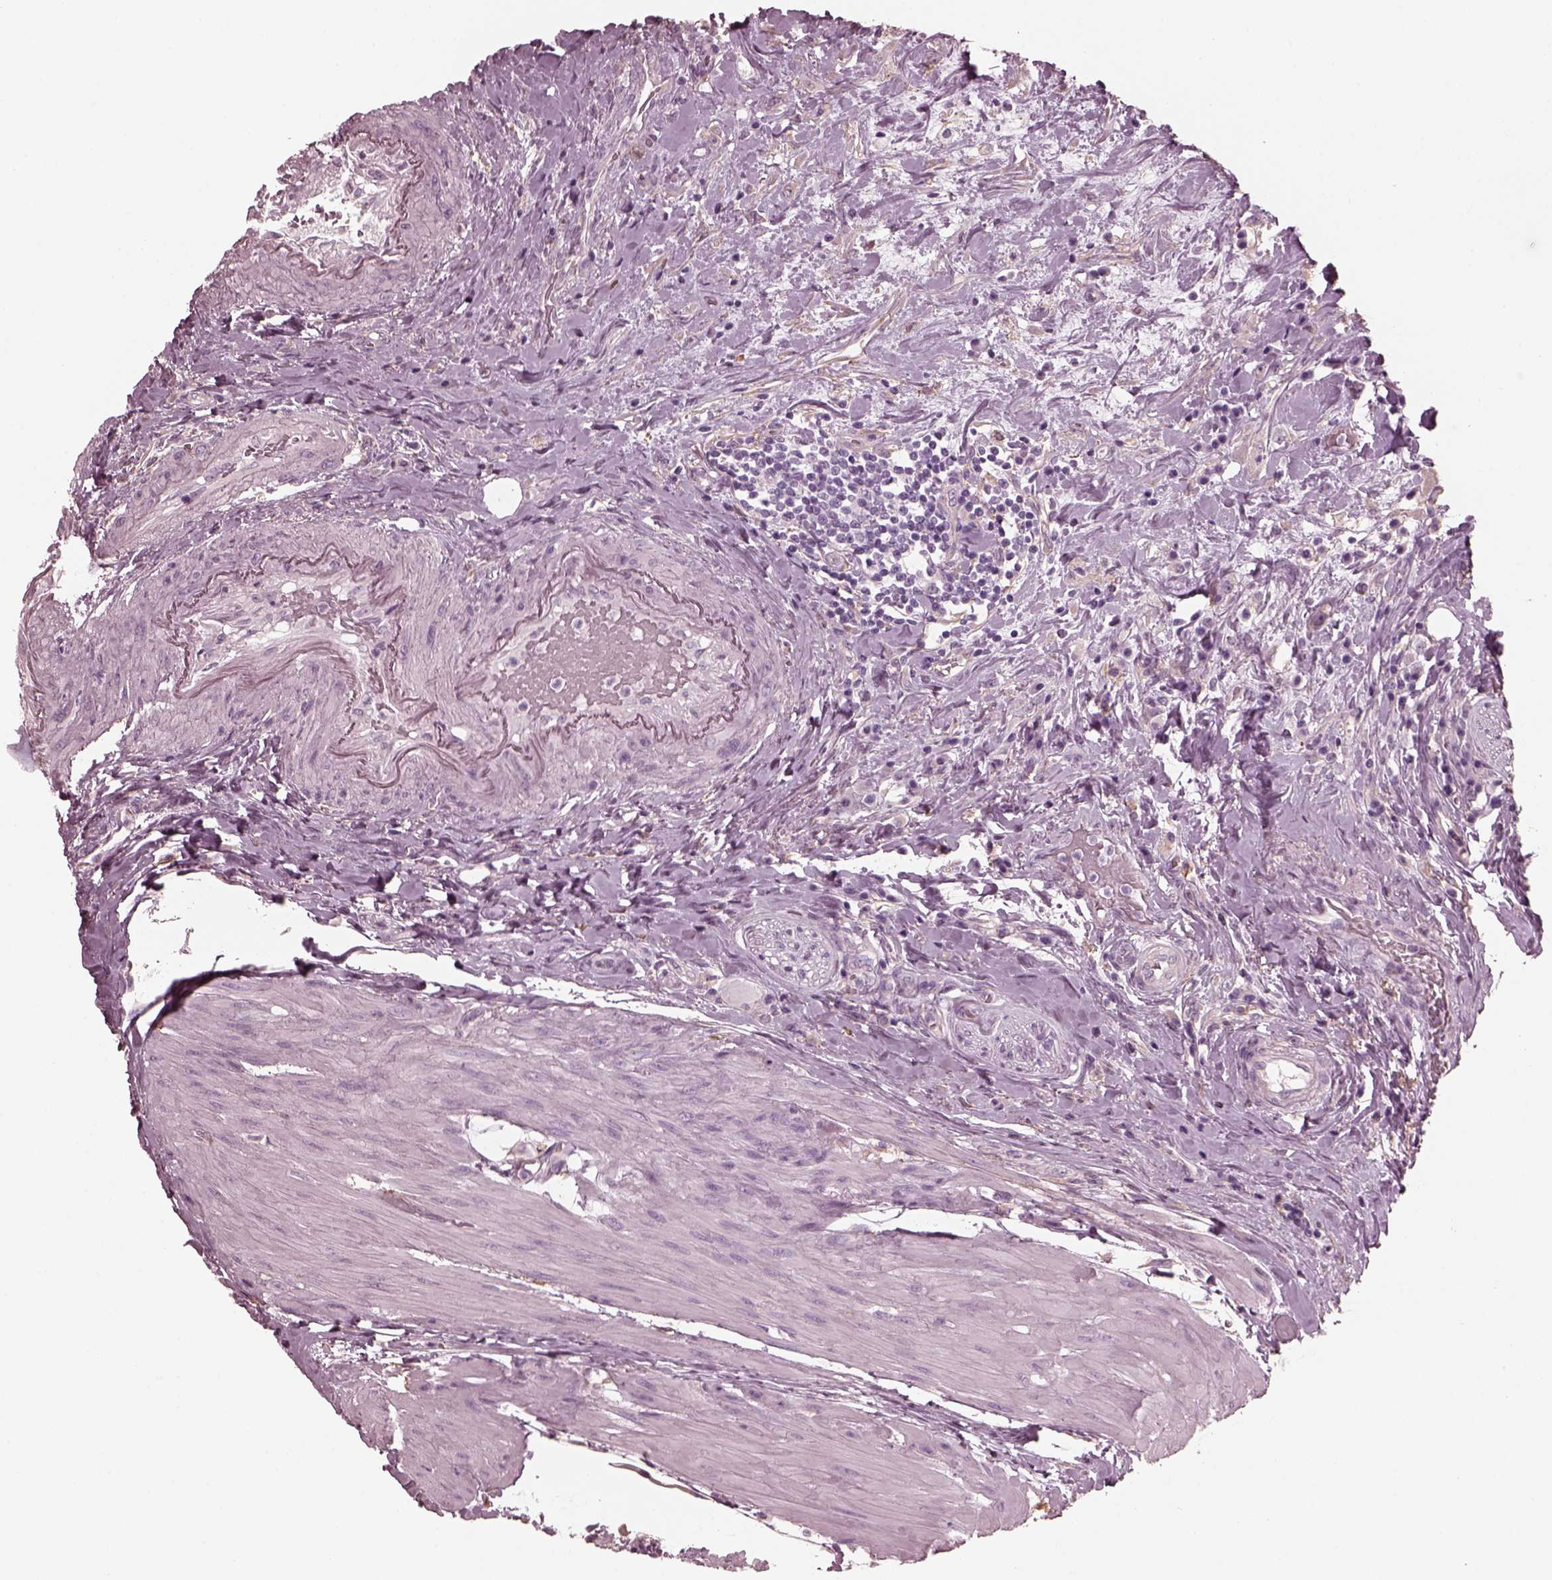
{"staining": {"intensity": "negative", "quantity": "none", "location": "none"}, "tissue": "urothelial cancer", "cell_type": "Tumor cells", "image_type": "cancer", "snomed": [{"axis": "morphology", "description": "Urothelial carcinoma, High grade"}, {"axis": "topography", "description": "Urinary bladder"}], "caption": "Immunohistochemistry (IHC) photomicrograph of neoplastic tissue: human urothelial cancer stained with DAB displays no significant protein expression in tumor cells.", "gene": "CGA", "patient": {"sex": "male", "age": 79}}